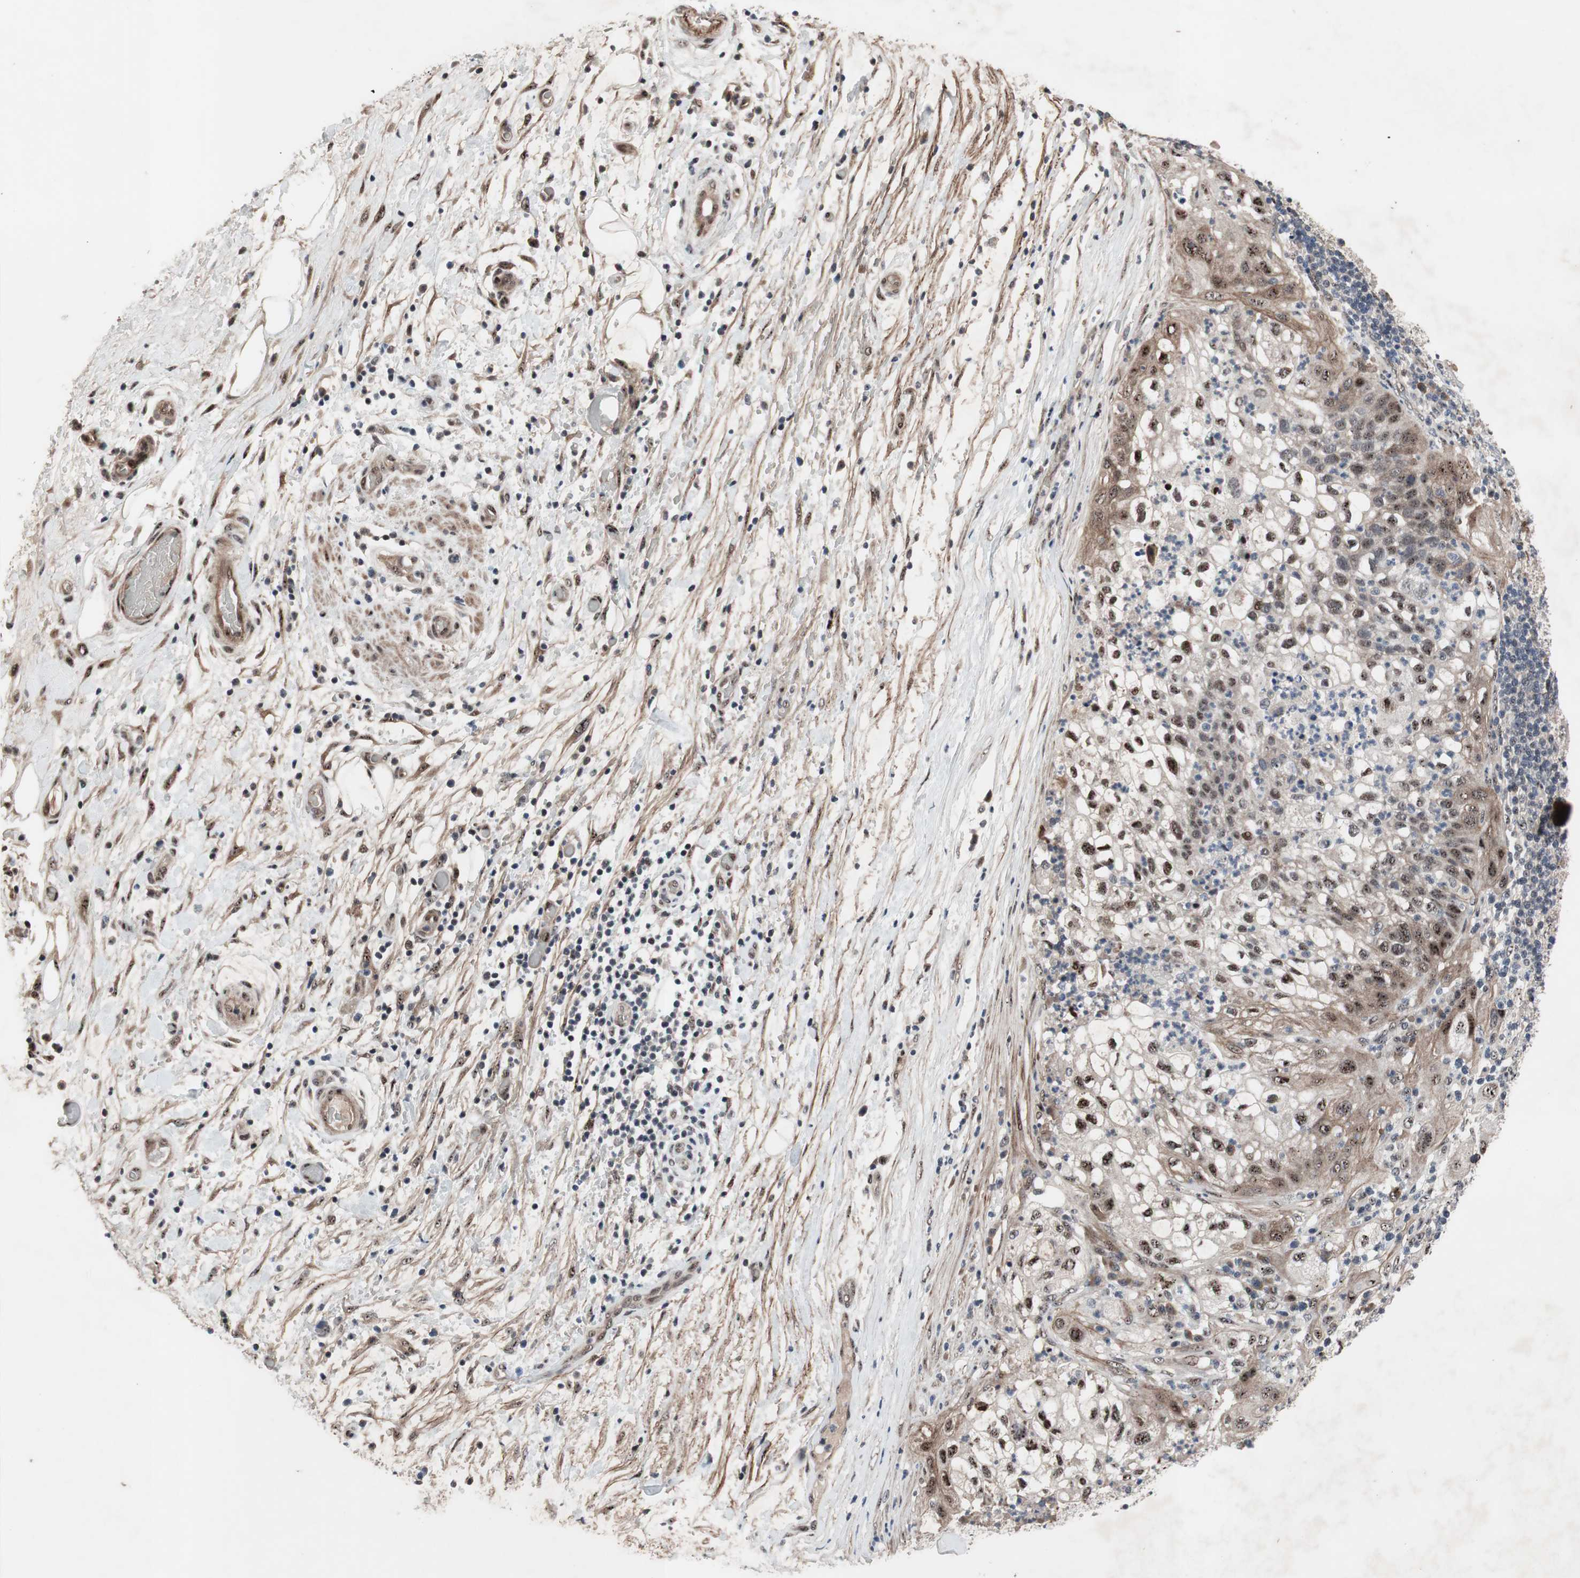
{"staining": {"intensity": "moderate", "quantity": ">75%", "location": "cytoplasmic/membranous,nuclear"}, "tissue": "lung cancer", "cell_type": "Tumor cells", "image_type": "cancer", "snomed": [{"axis": "morphology", "description": "Inflammation, NOS"}, {"axis": "morphology", "description": "Squamous cell carcinoma, NOS"}, {"axis": "topography", "description": "Lymph node"}, {"axis": "topography", "description": "Soft tissue"}, {"axis": "topography", "description": "Lung"}], "caption": "Squamous cell carcinoma (lung) tissue displays moderate cytoplasmic/membranous and nuclear expression in approximately >75% of tumor cells, visualized by immunohistochemistry.", "gene": "SOX7", "patient": {"sex": "male", "age": 66}}